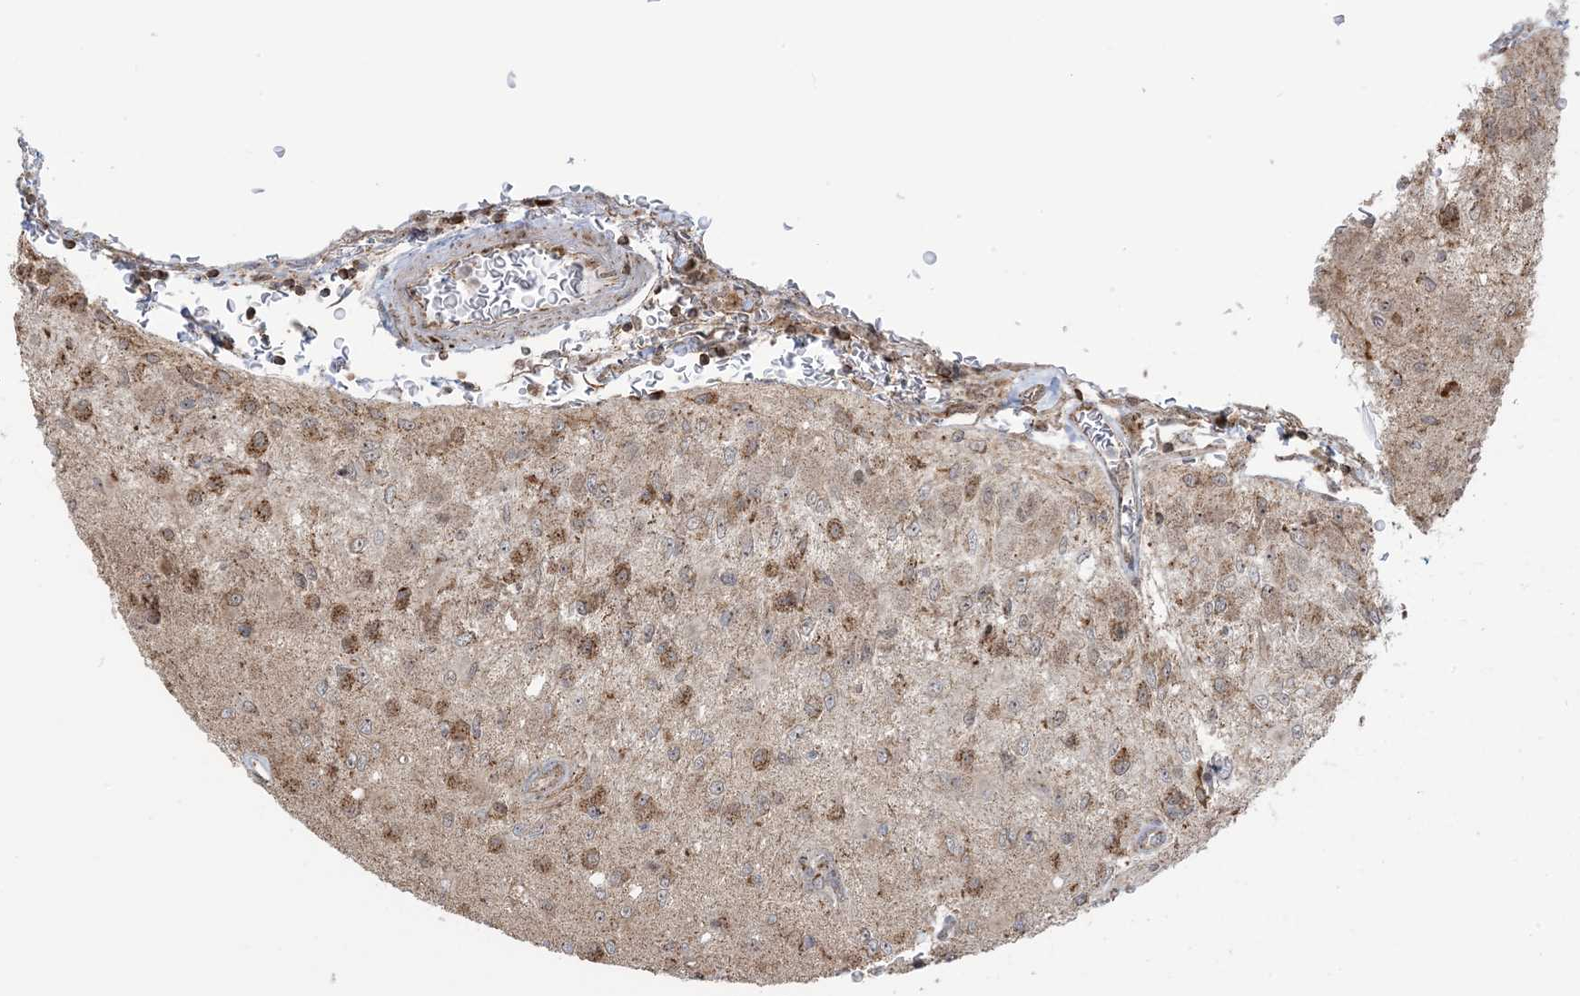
{"staining": {"intensity": "moderate", "quantity": "25%-75%", "location": "cytoplasmic/membranous,nuclear"}, "tissue": "glioma", "cell_type": "Tumor cells", "image_type": "cancer", "snomed": [{"axis": "morphology", "description": "Normal tissue, NOS"}, {"axis": "morphology", "description": "Glioma, malignant, High grade"}, {"axis": "topography", "description": "Cerebral cortex"}], "caption": "This is a histology image of immunohistochemistry (IHC) staining of glioma, which shows moderate expression in the cytoplasmic/membranous and nuclear of tumor cells.", "gene": "MAPKBP1", "patient": {"sex": "male", "age": 77}}